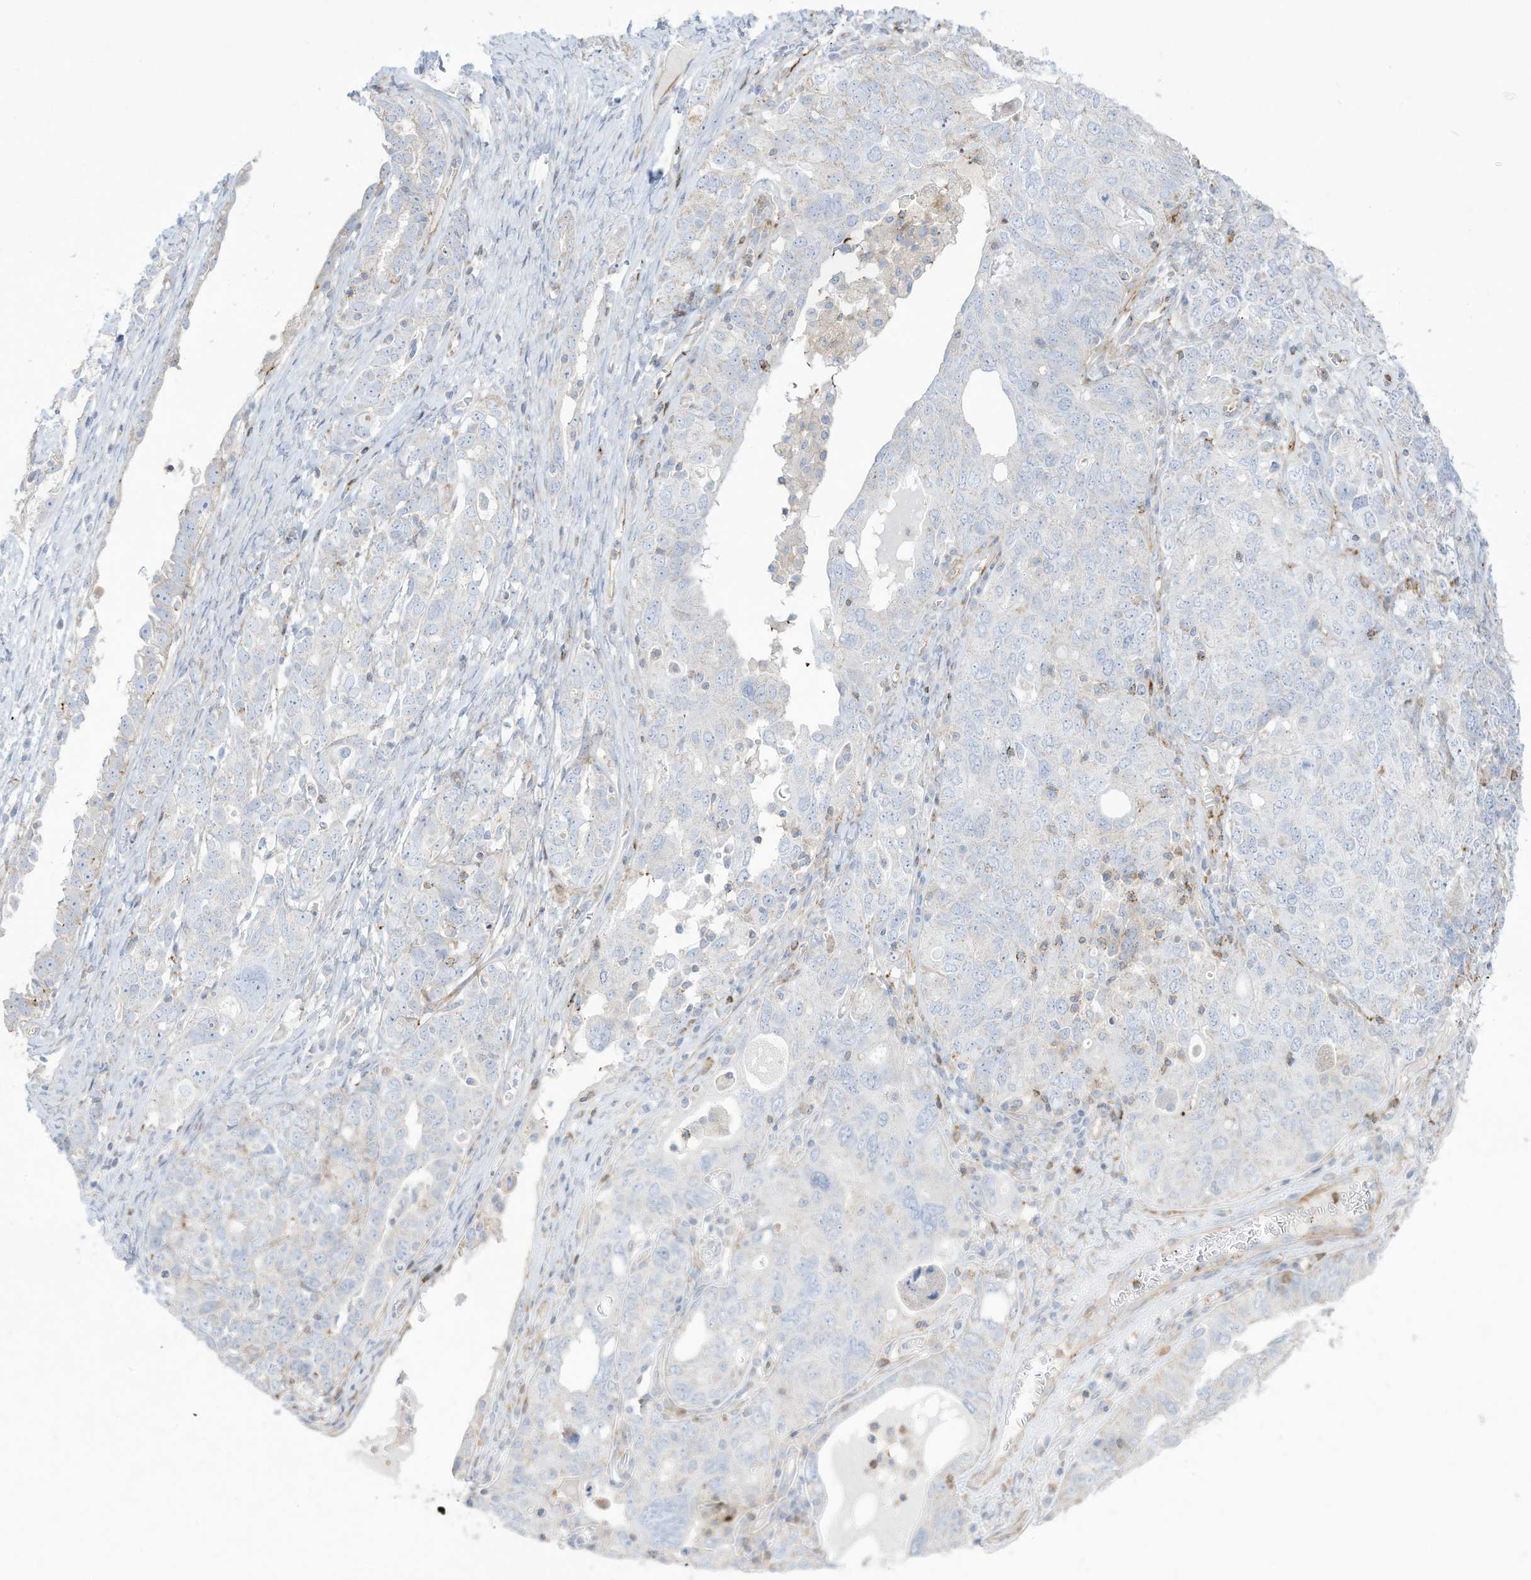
{"staining": {"intensity": "negative", "quantity": "none", "location": "none"}, "tissue": "ovarian cancer", "cell_type": "Tumor cells", "image_type": "cancer", "snomed": [{"axis": "morphology", "description": "Carcinoma, endometroid"}, {"axis": "topography", "description": "Ovary"}], "caption": "Tumor cells are negative for brown protein staining in ovarian cancer (endometroid carcinoma).", "gene": "THNSL2", "patient": {"sex": "female", "age": 62}}